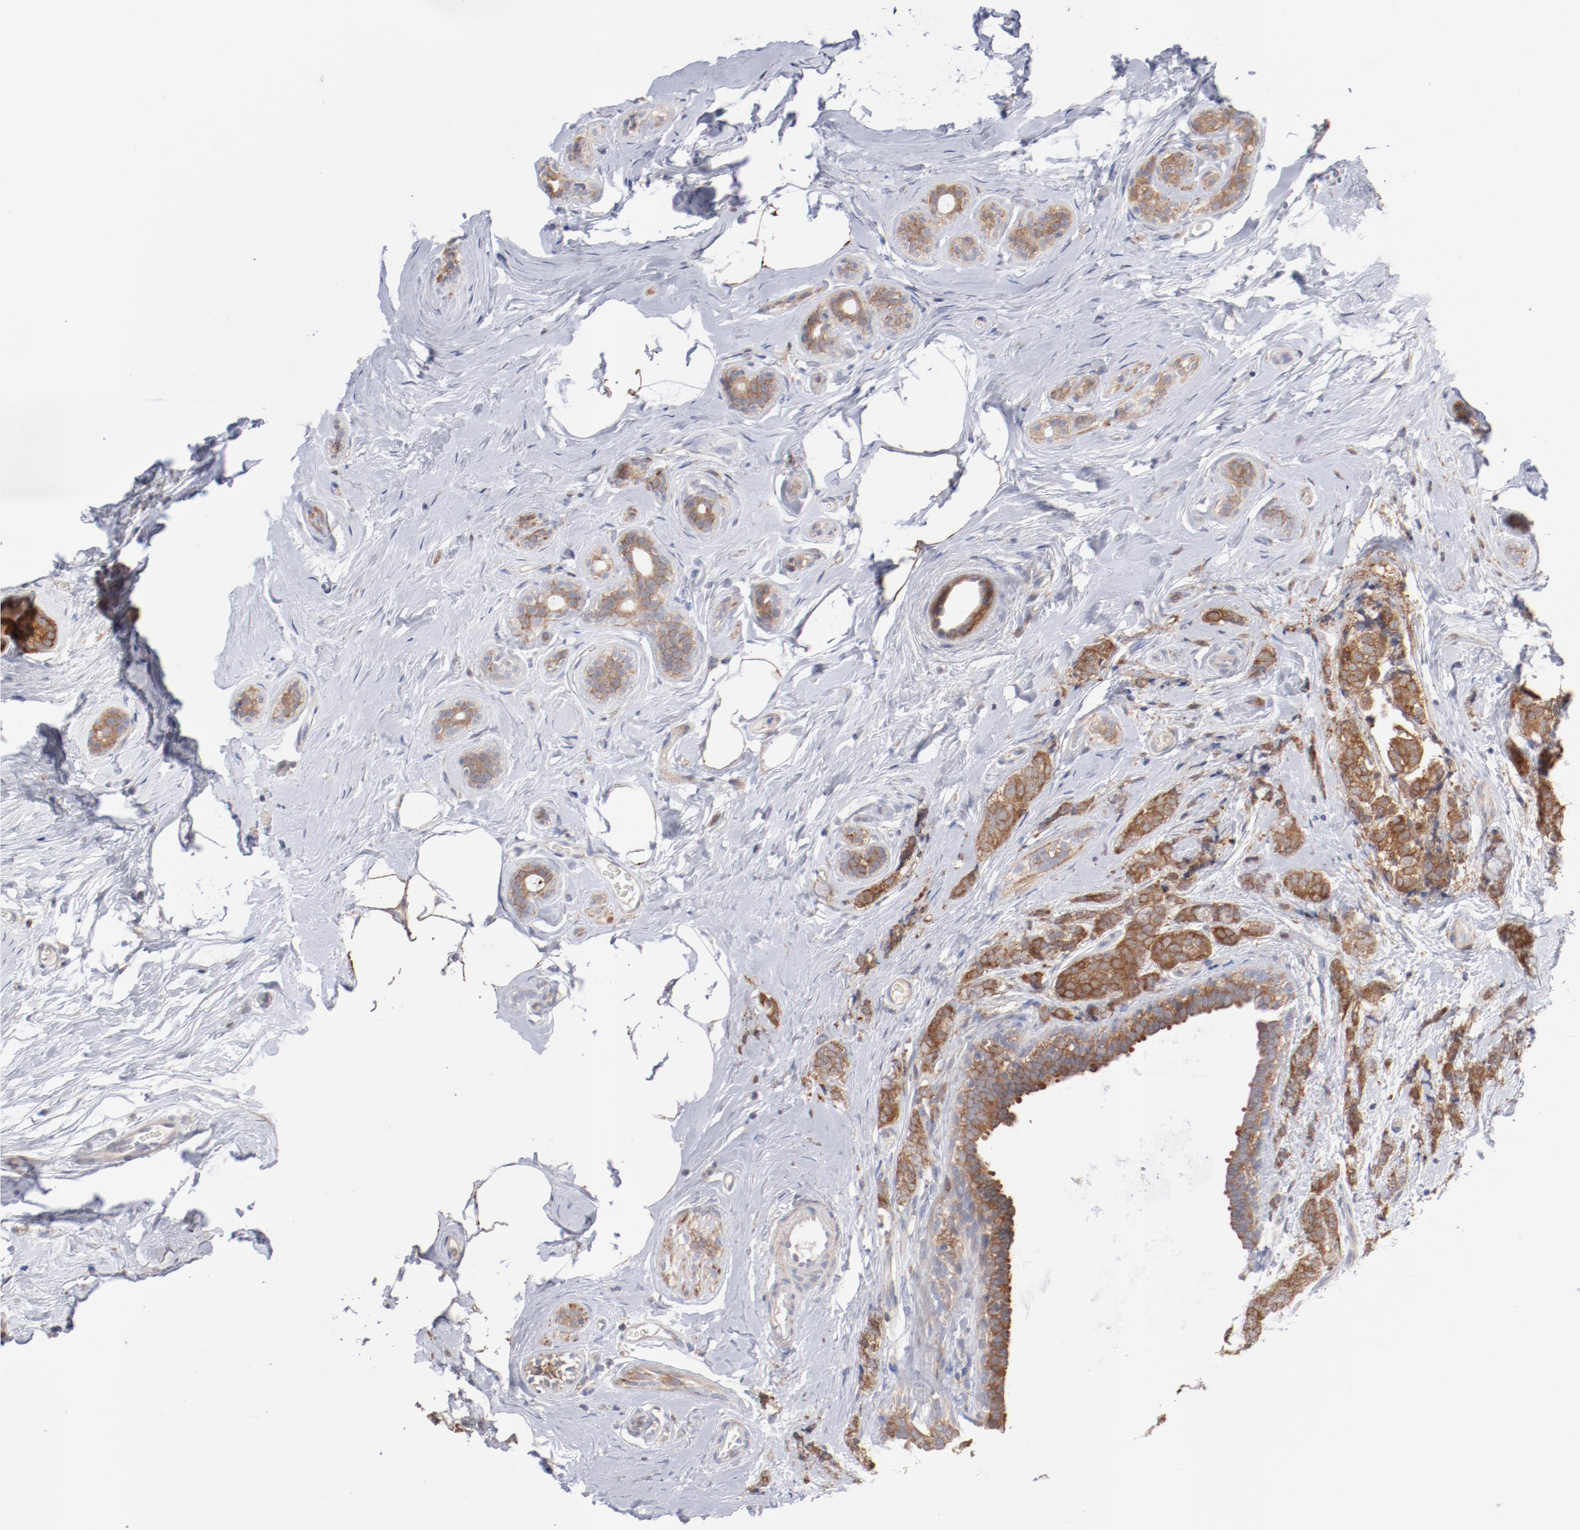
{"staining": {"intensity": "moderate", "quantity": ">75%", "location": "cytoplasmic/membranous"}, "tissue": "breast cancer", "cell_type": "Tumor cells", "image_type": "cancer", "snomed": [{"axis": "morphology", "description": "Lobular carcinoma"}, {"axis": "topography", "description": "Breast"}], "caption": "High-power microscopy captured an immunohistochemistry image of lobular carcinoma (breast), revealing moderate cytoplasmic/membranous staining in about >75% of tumor cells.", "gene": "PPFIBP2", "patient": {"sex": "female", "age": 60}}